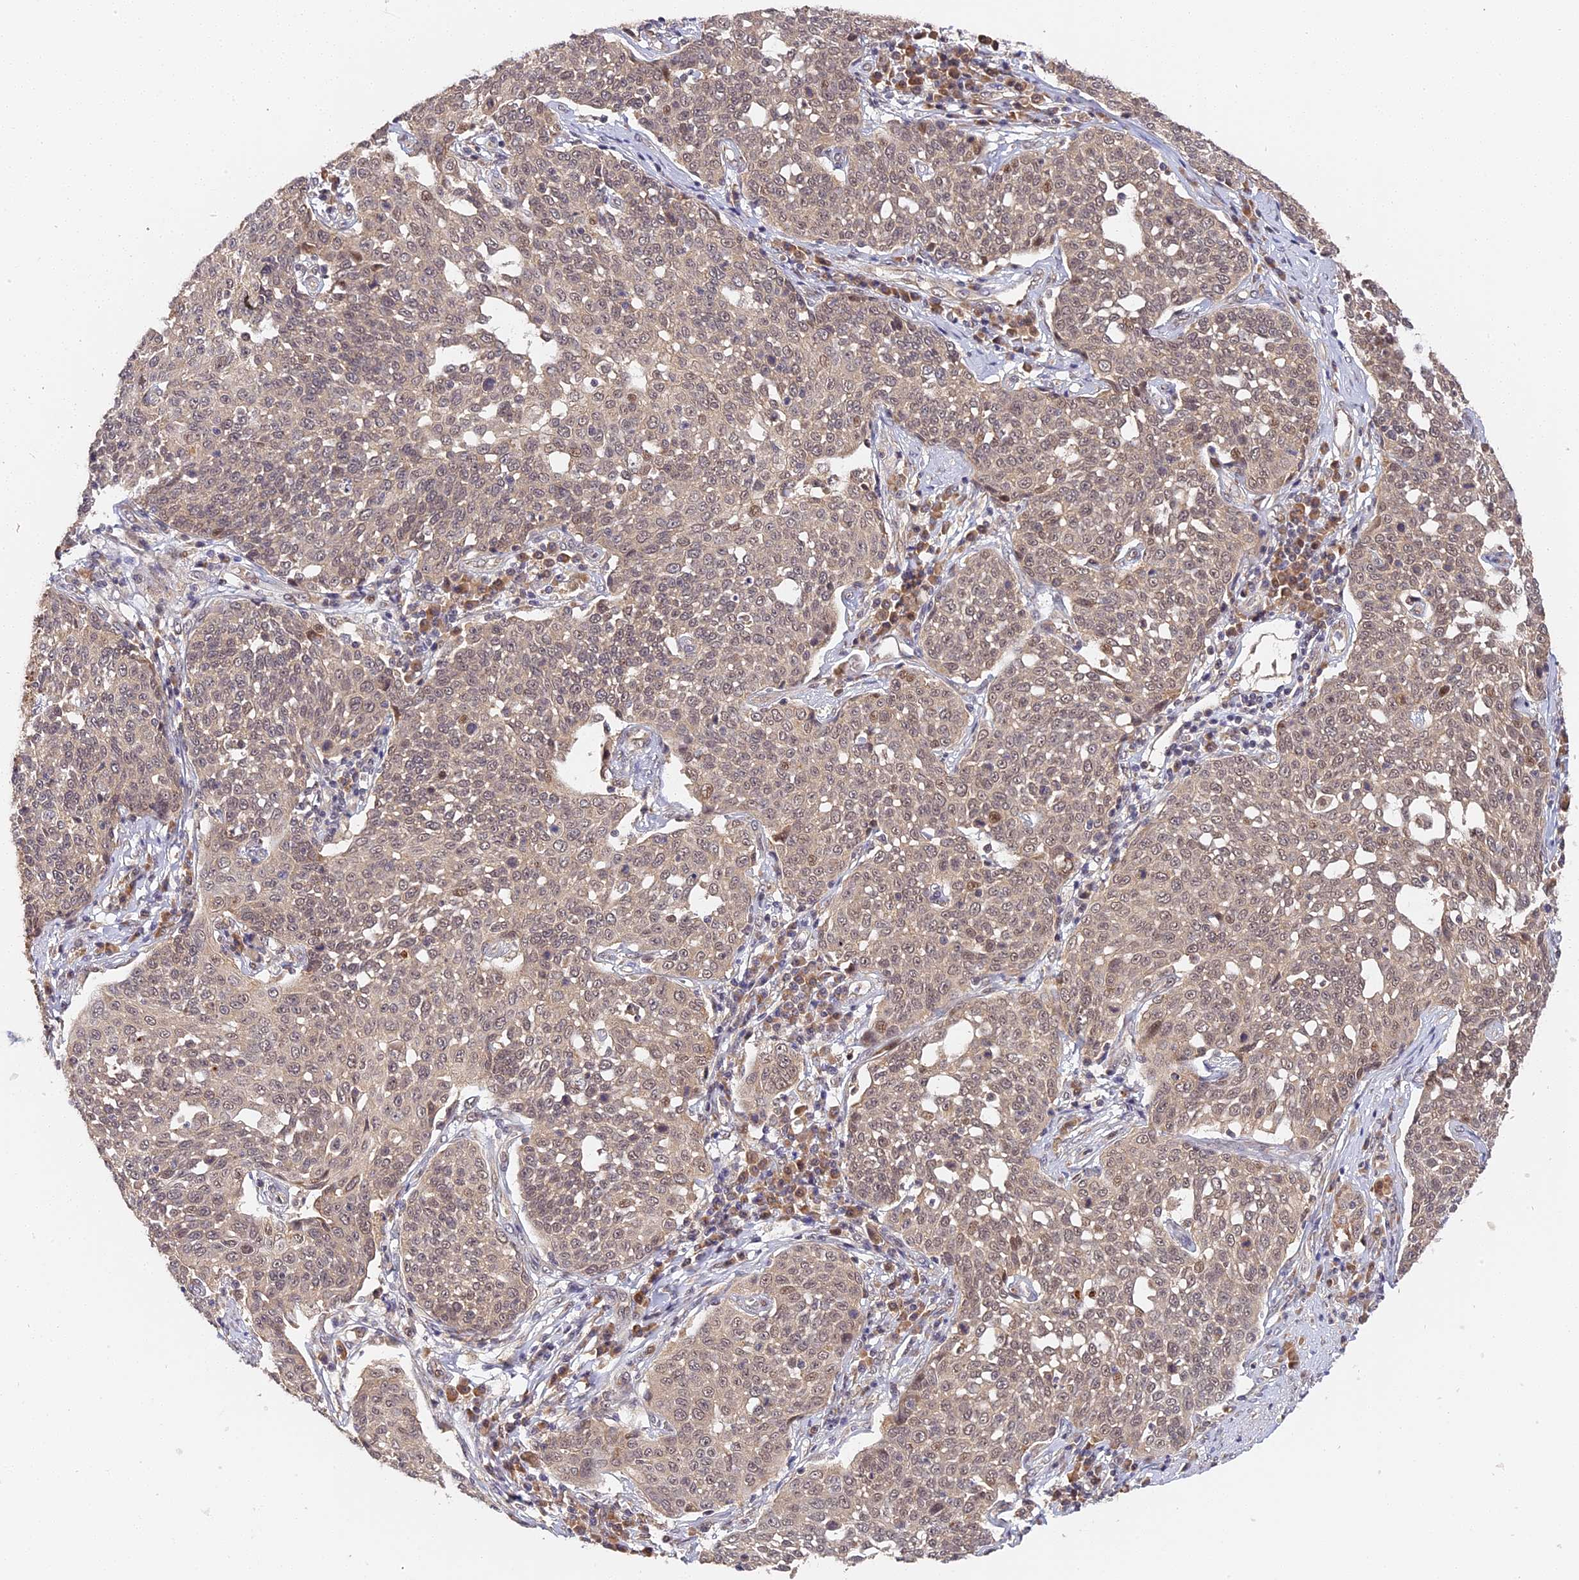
{"staining": {"intensity": "negative", "quantity": "none", "location": "none"}, "tissue": "cervical cancer", "cell_type": "Tumor cells", "image_type": "cancer", "snomed": [{"axis": "morphology", "description": "Squamous cell carcinoma, NOS"}, {"axis": "topography", "description": "Cervix"}], "caption": "A micrograph of cervical cancer (squamous cell carcinoma) stained for a protein displays no brown staining in tumor cells.", "gene": "IMPACT", "patient": {"sex": "female", "age": 34}}